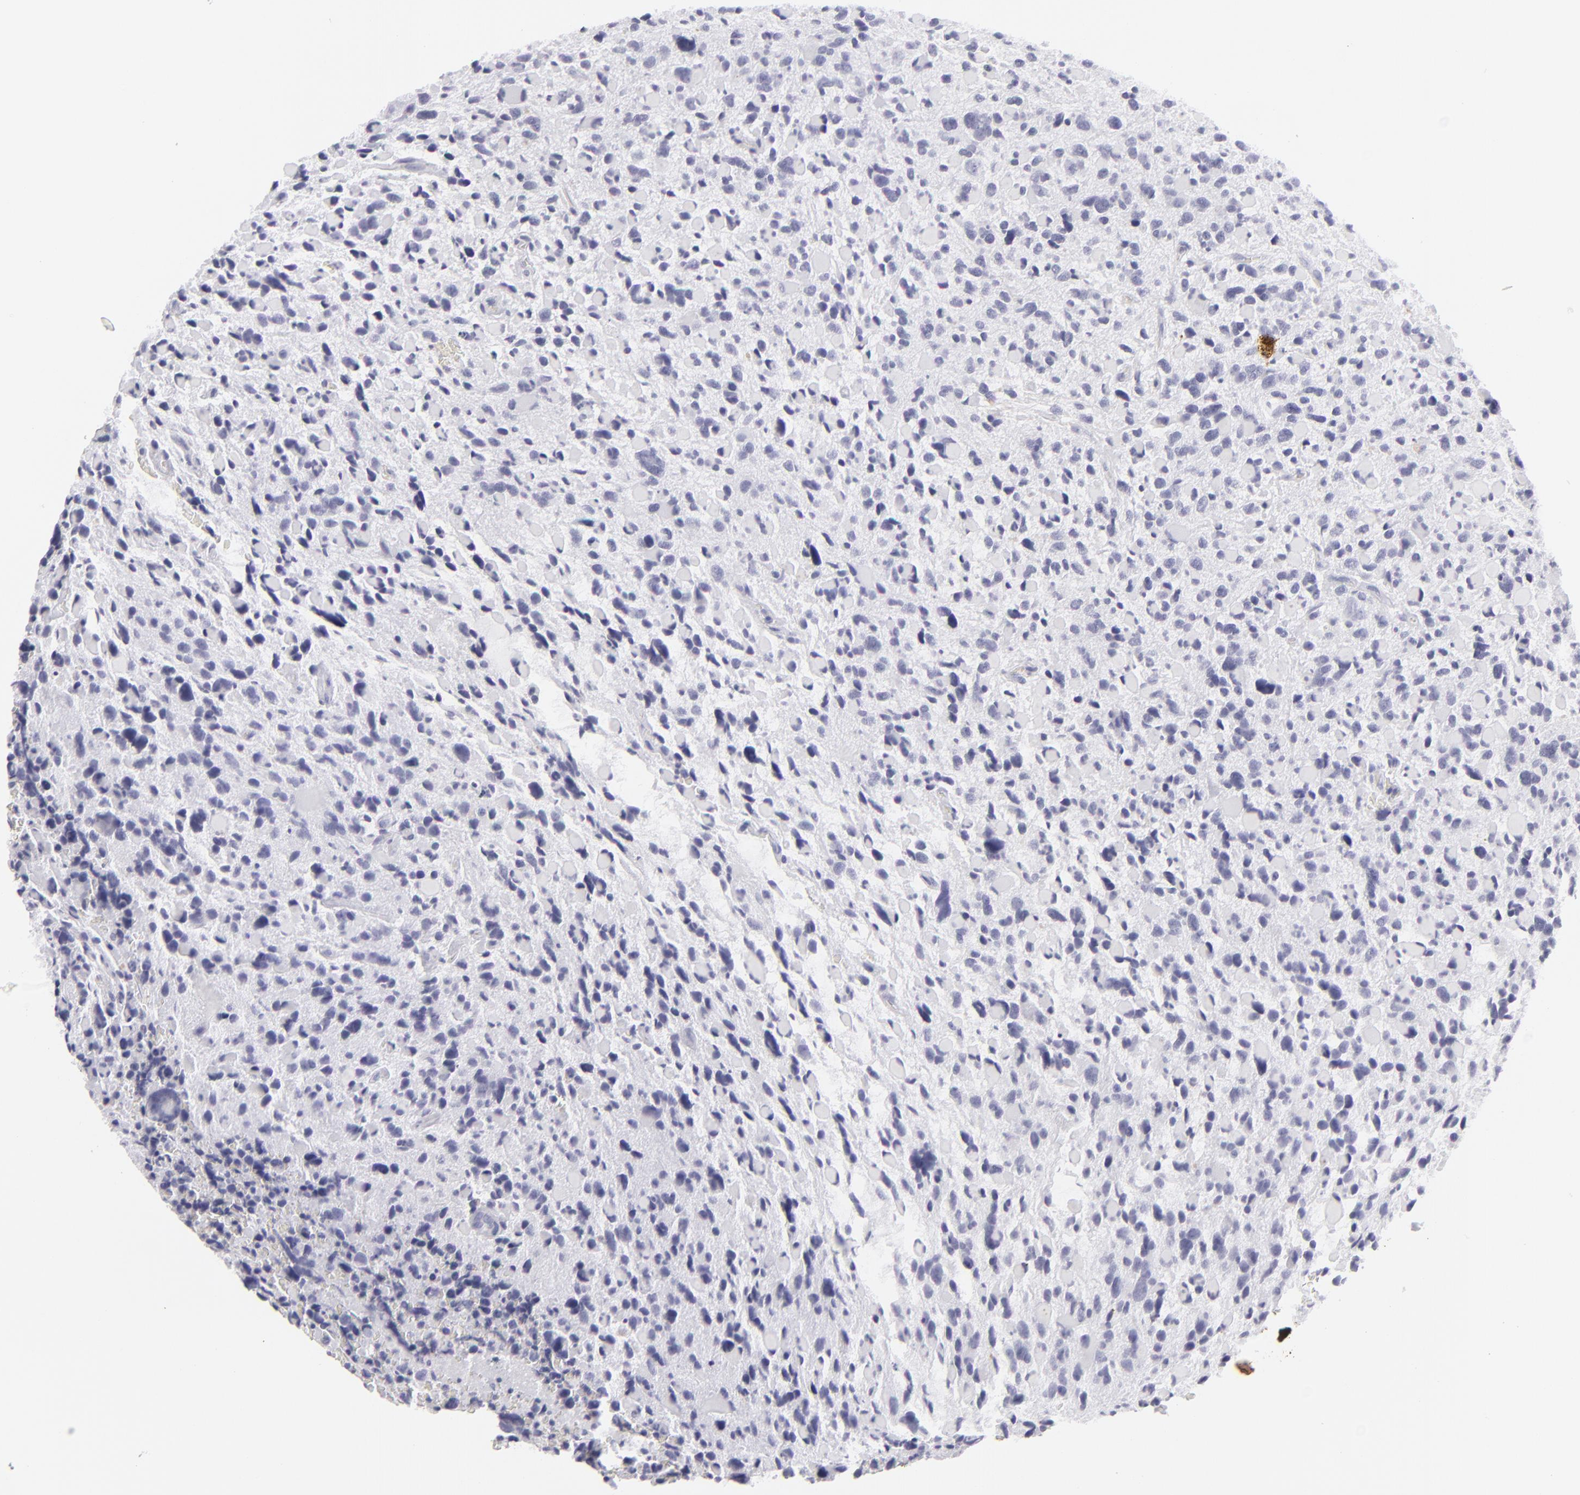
{"staining": {"intensity": "negative", "quantity": "none", "location": "none"}, "tissue": "glioma", "cell_type": "Tumor cells", "image_type": "cancer", "snomed": [{"axis": "morphology", "description": "Glioma, malignant, High grade"}, {"axis": "topography", "description": "Brain"}], "caption": "This histopathology image is of malignant high-grade glioma stained with IHC to label a protein in brown with the nuclei are counter-stained blue. There is no expression in tumor cells.", "gene": "KRT1", "patient": {"sex": "female", "age": 37}}